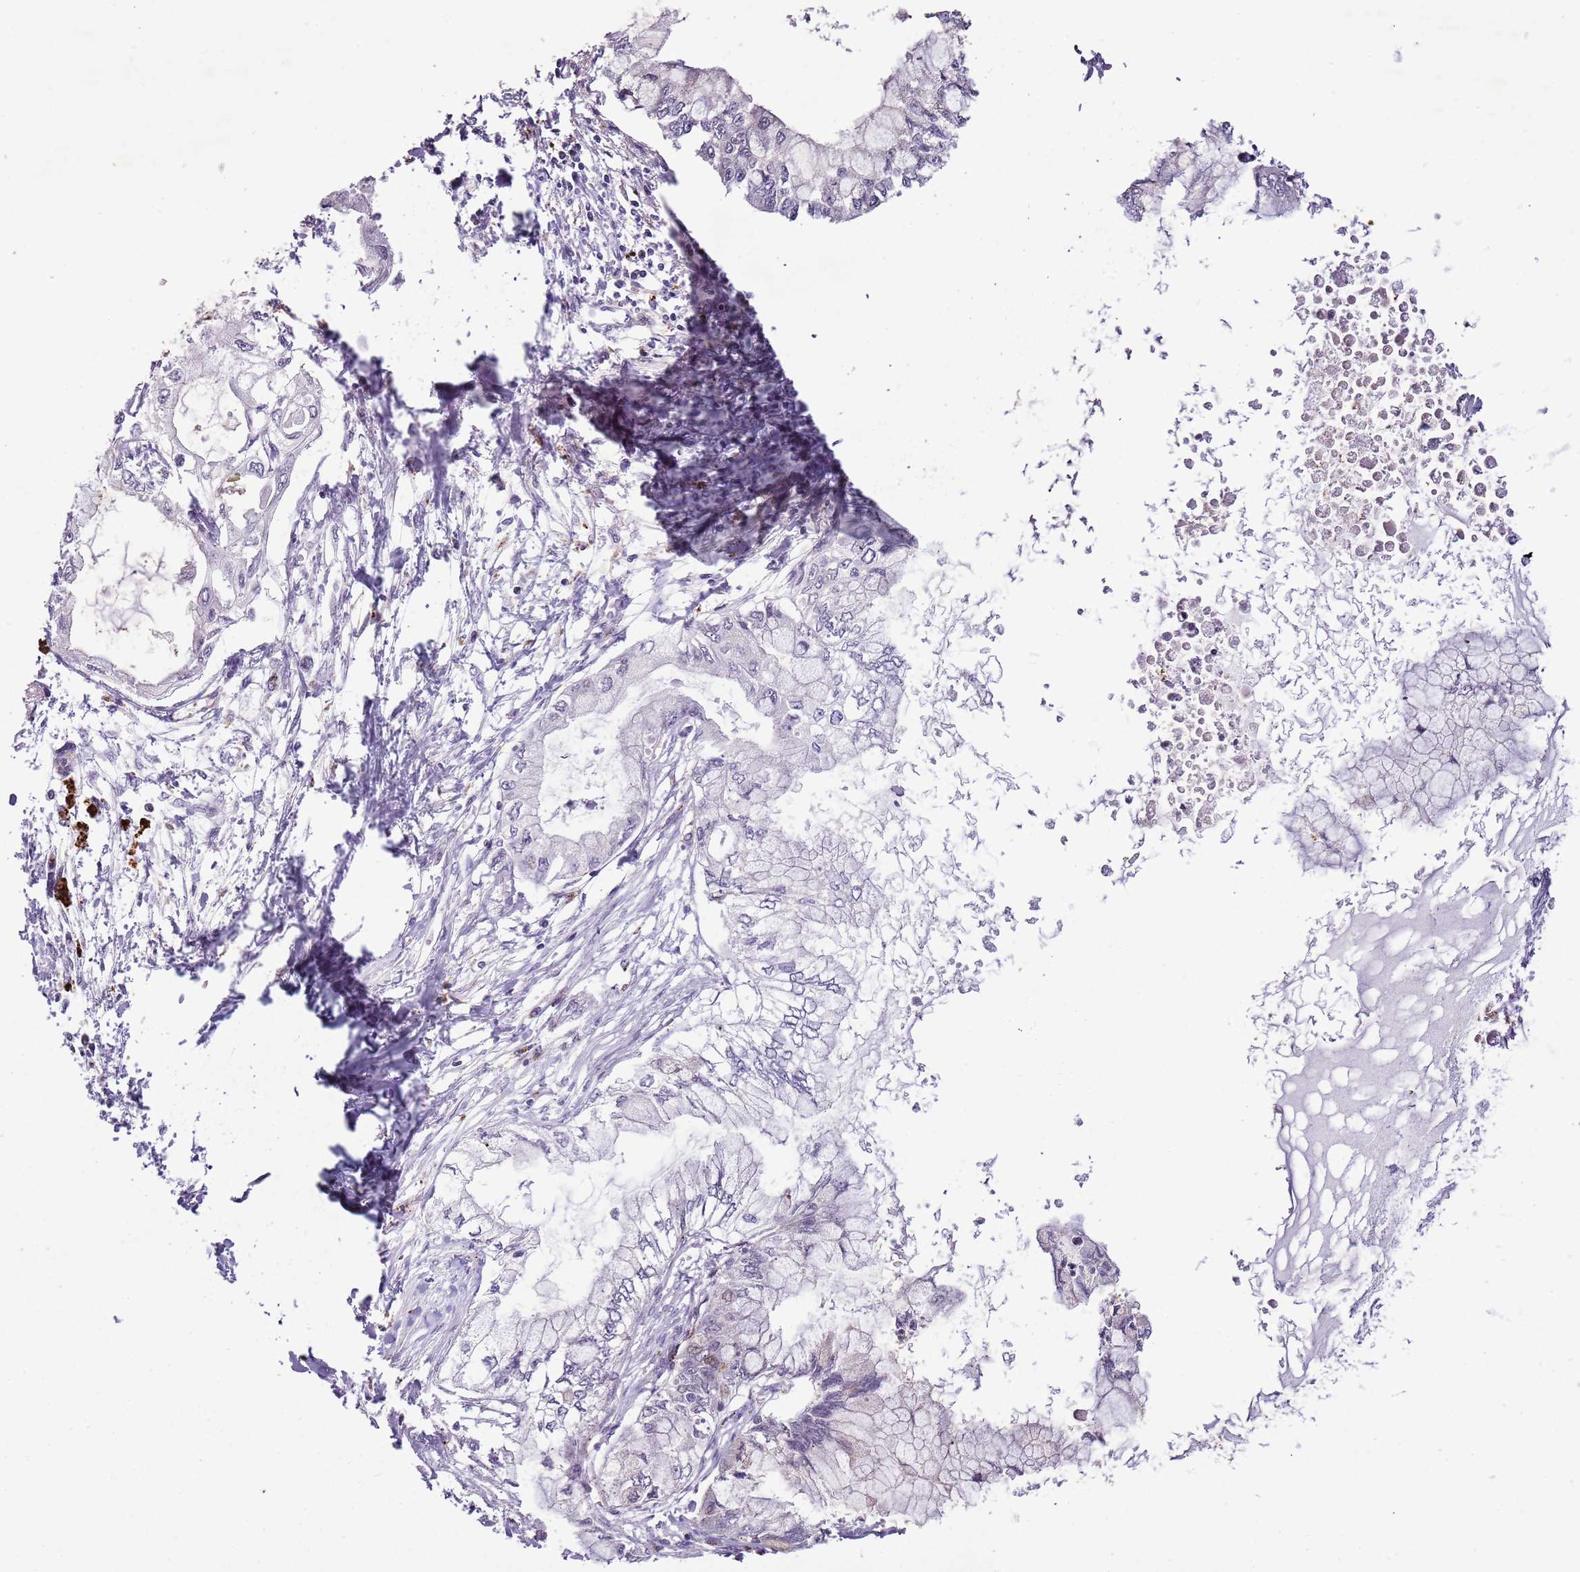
{"staining": {"intensity": "negative", "quantity": "none", "location": "none"}, "tissue": "pancreatic cancer", "cell_type": "Tumor cells", "image_type": "cancer", "snomed": [{"axis": "morphology", "description": "Adenocarcinoma, NOS"}, {"axis": "topography", "description": "Pancreas"}], "caption": "There is no significant positivity in tumor cells of pancreatic adenocarcinoma.", "gene": "ULK3", "patient": {"sex": "male", "age": 48}}